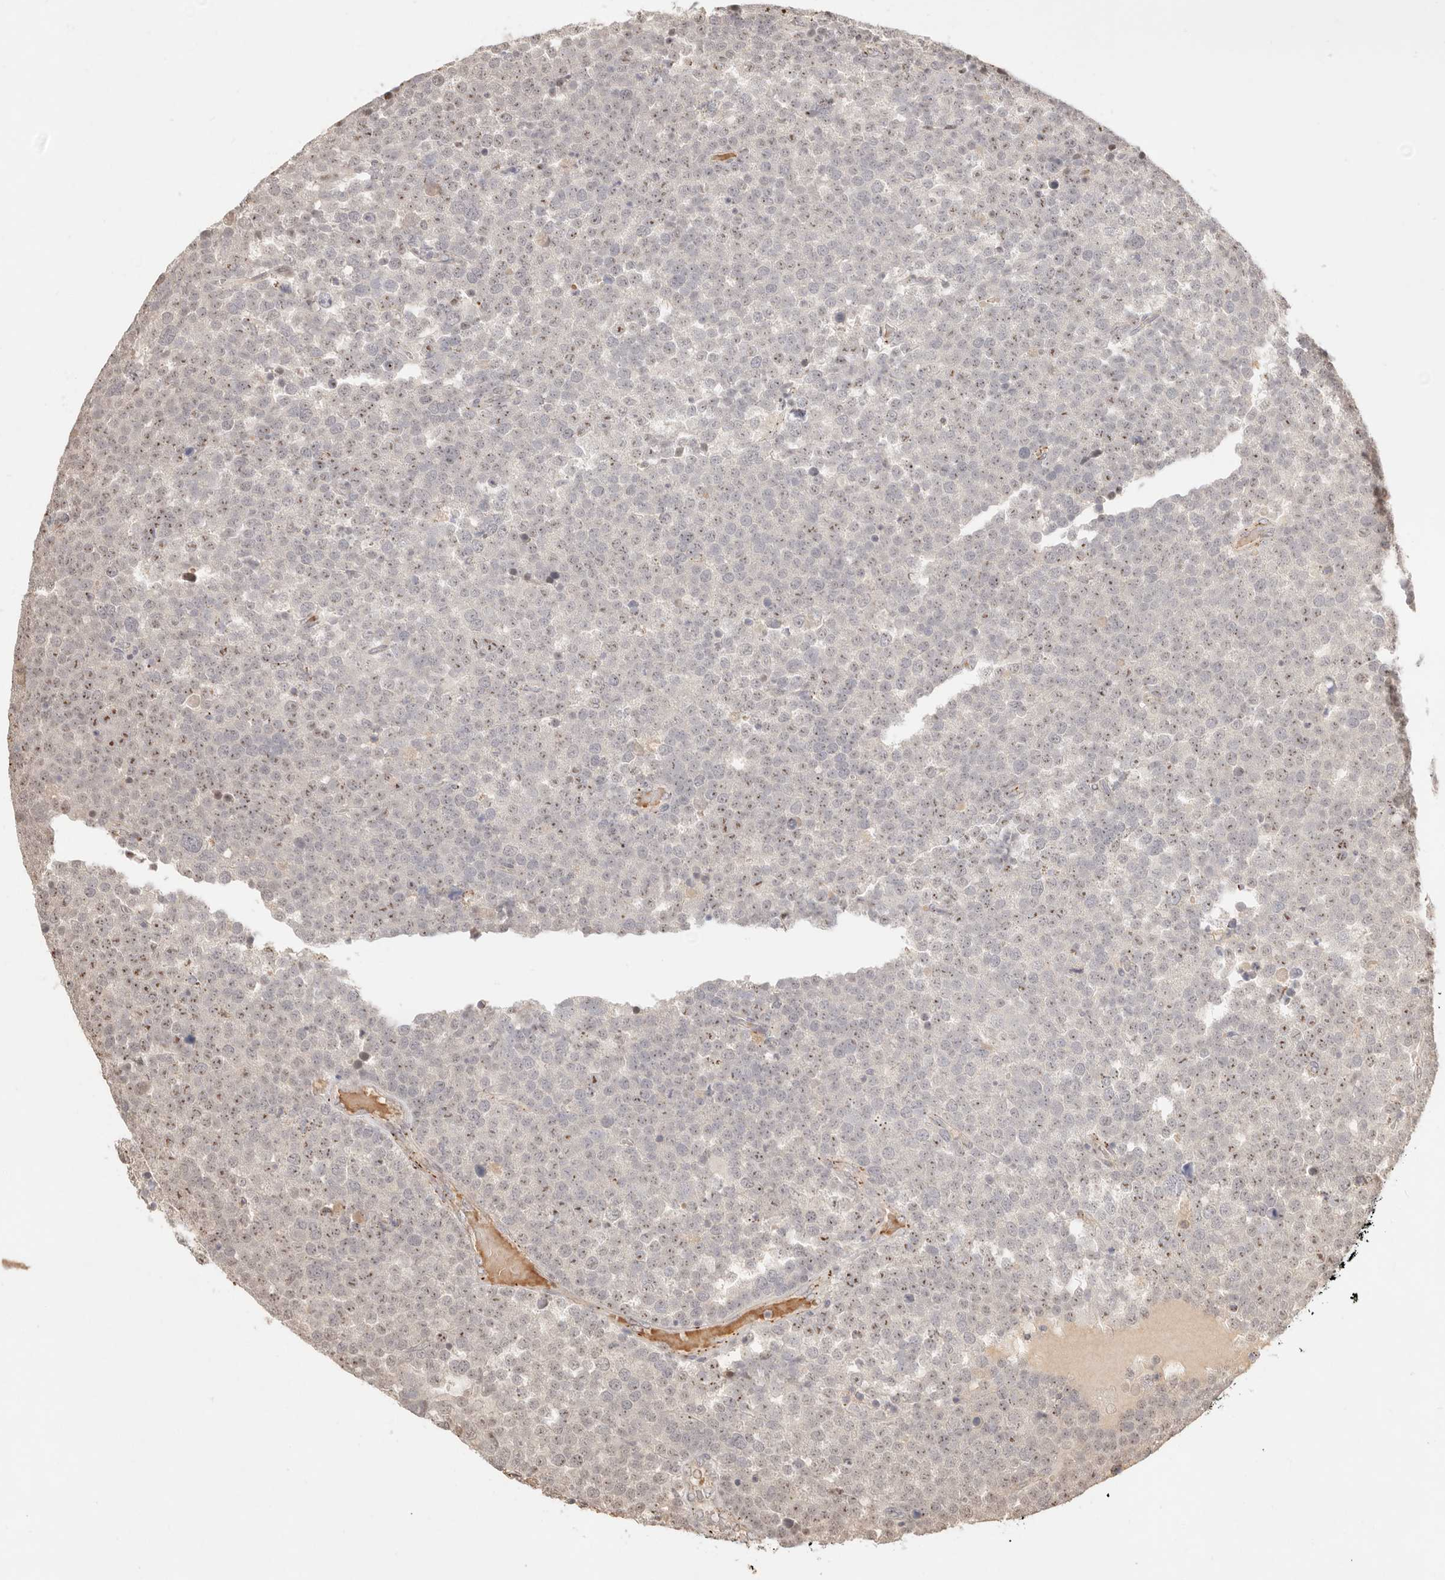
{"staining": {"intensity": "weak", "quantity": "25%-75%", "location": "nuclear"}, "tissue": "testis cancer", "cell_type": "Tumor cells", "image_type": "cancer", "snomed": [{"axis": "morphology", "description": "Seminoma, NOS"}, {"axis": "topography", "description": "Testis"}], "caption": "This photomicrograph exhibits immunohistochemistry (IHC) staining of human testis cancer (seminoma), with low weak nuclear expression in approximately 25%-75% of tumor cells.", "gene": "MEP1A", "patient": {"sex": "male", "age": 71}}